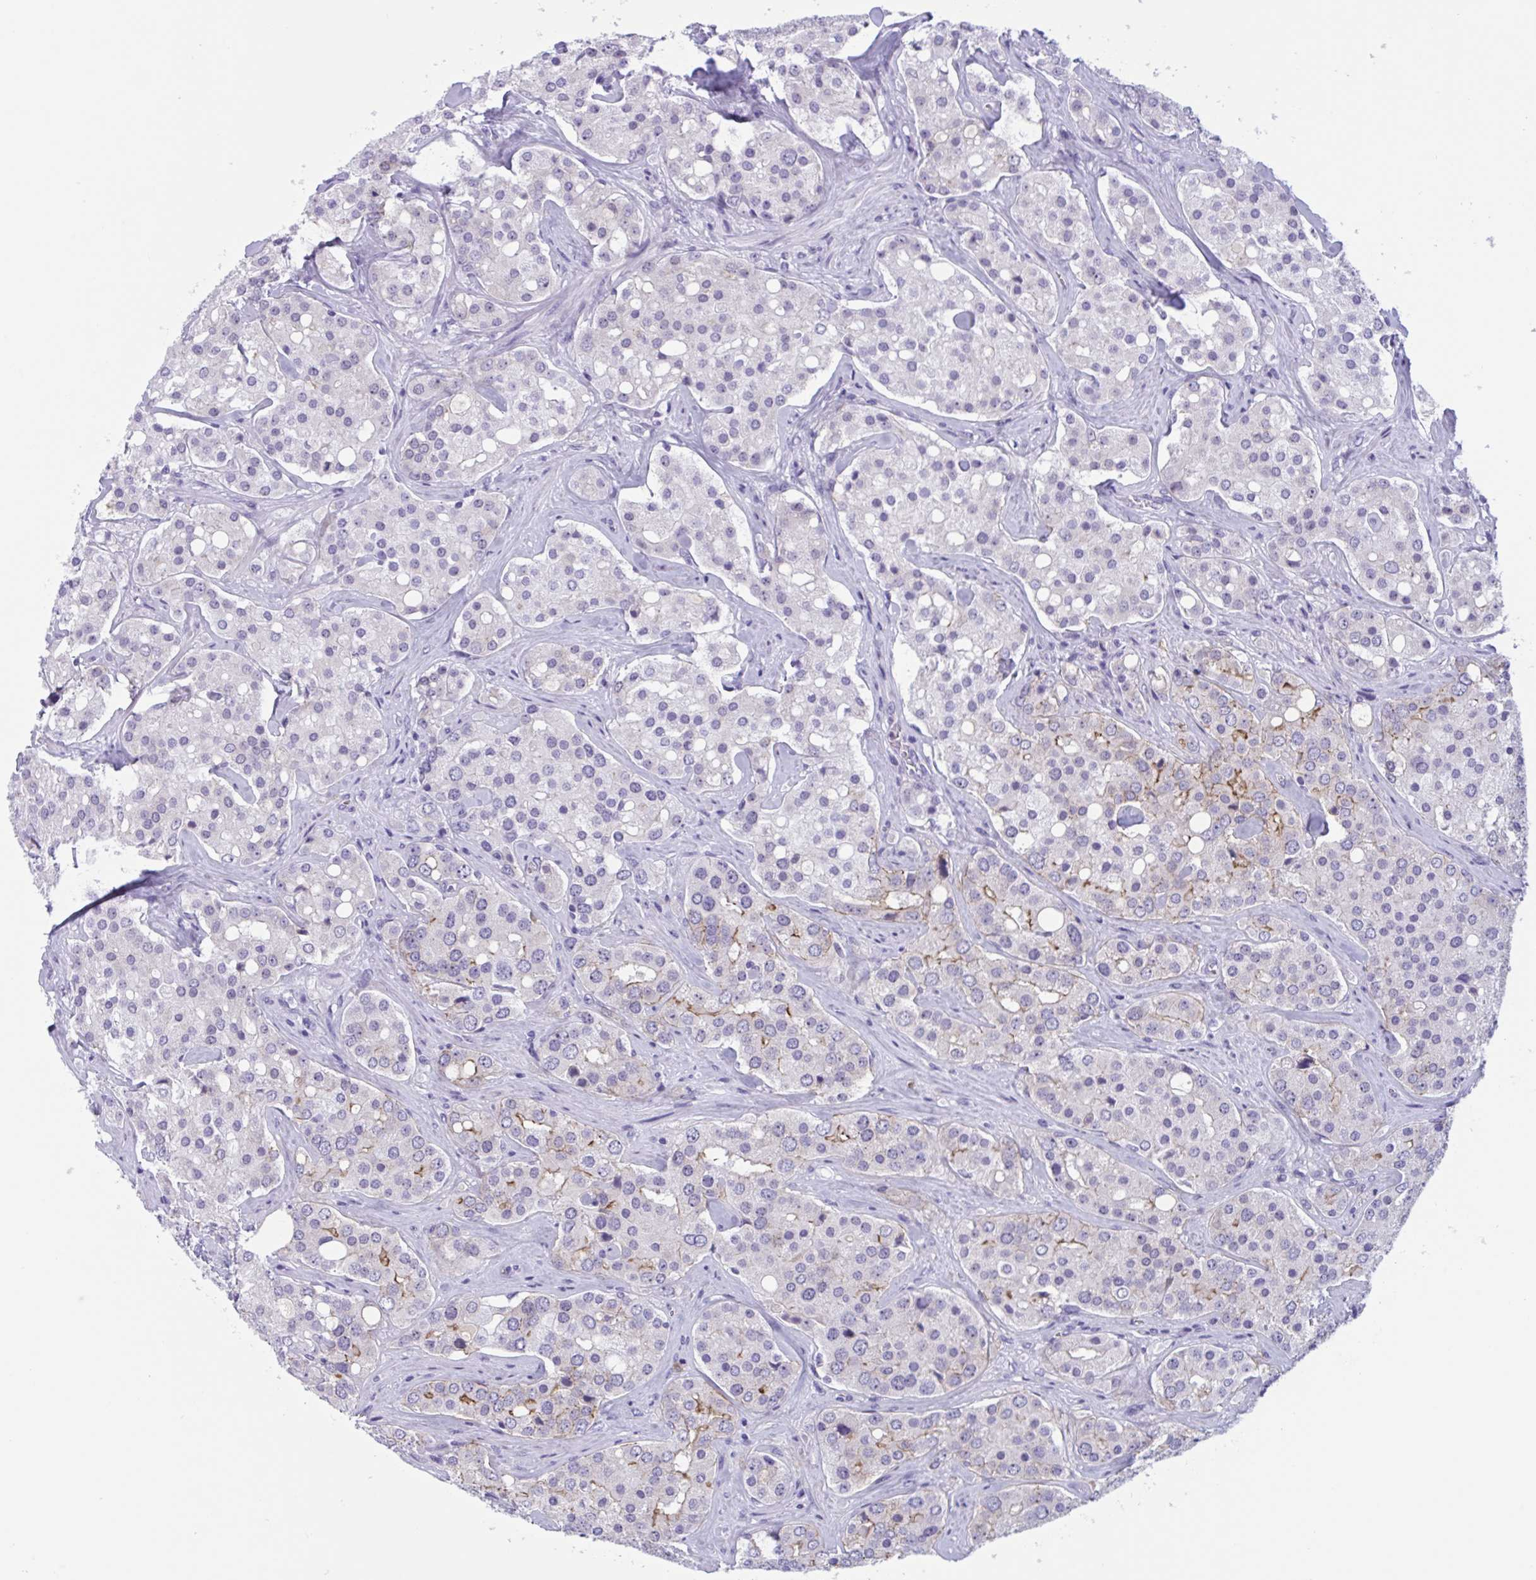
{"staining": {"intensity": "negative", "quantity": "none", "location": "none"}, "tissue": "prostate cancer", "cell_type": "Tumor cells", "image_type": "cancer", "snomed": [{"axis": "morphology", "description": "Adenocarcinoma, High grade"}, {"axis": "topography", "description": "Prostate"}], "caption": "Immunohistochemical staining of human adenocarcinoma (high-grade) (prostate) reveals no significant expression in tumor cells. Nuclei are stained in blue.", "gene": "WNT9B", "patient": {"sex": "male", "age": 67}}